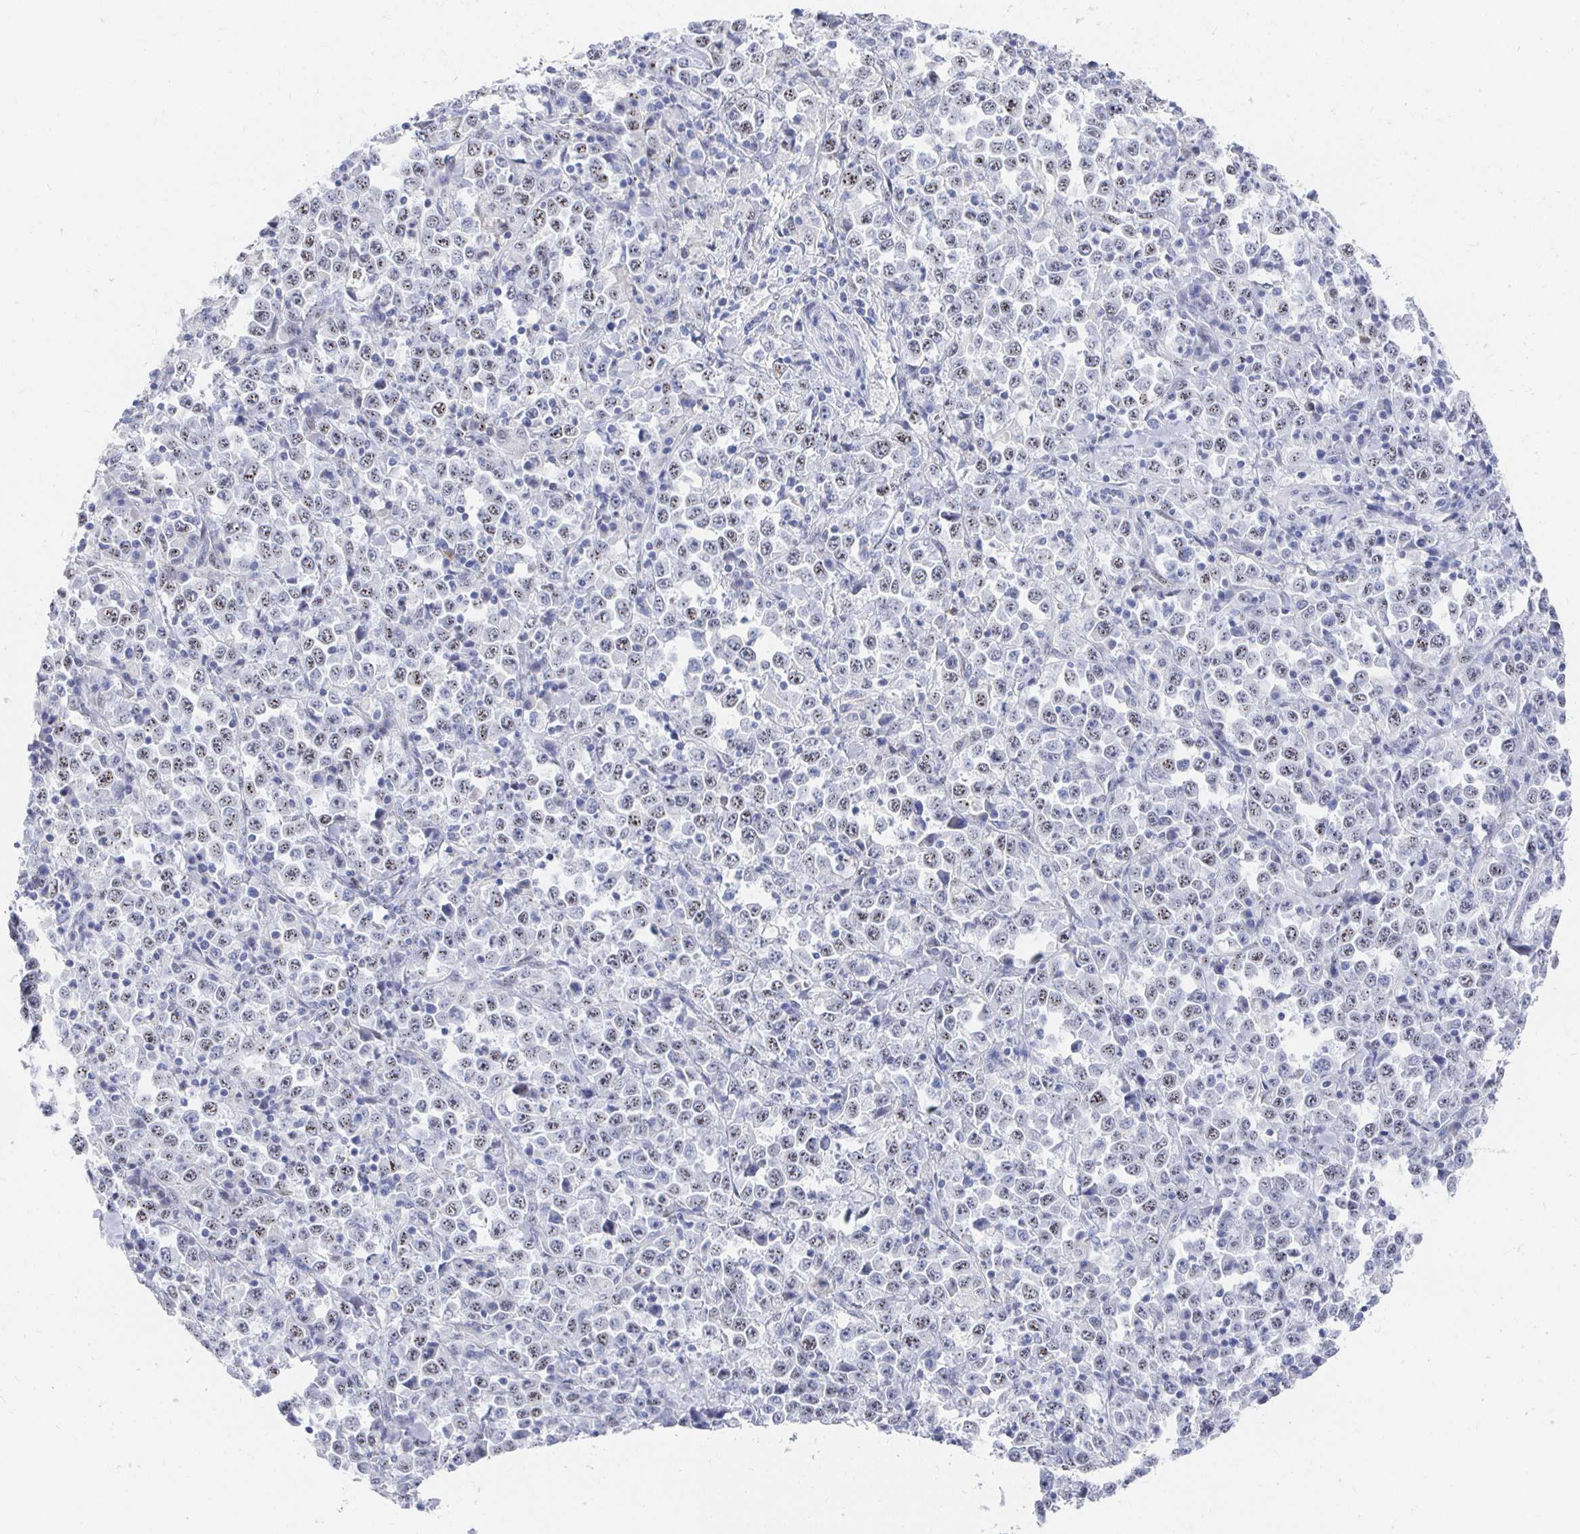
{"staining": {"intensity": "moderate", "quantity": "25%-75%", "location": "nuclear"}, "tissue": "stomach cancer", "cell_type": "Tumor cells", "image_type": "cancer", "snomed": [{"axis": "morphology", "description": "Normal tissue, NOS"}, {"axis": "morphology", "description": "Adenocarcinoma, NOS"}, {"axis": "topography", "description": "Stomach, upper"}, {"axis": "topography", "description": "Stomach"}], "caption": "Brown immunohistochemical staining in human stomach cancer demonstrates moderate nuclear positivity in approximately 25%-75% of tumor cells.", "gene": "CLIC3", "patient": {"sex": "male", "age": 59}}